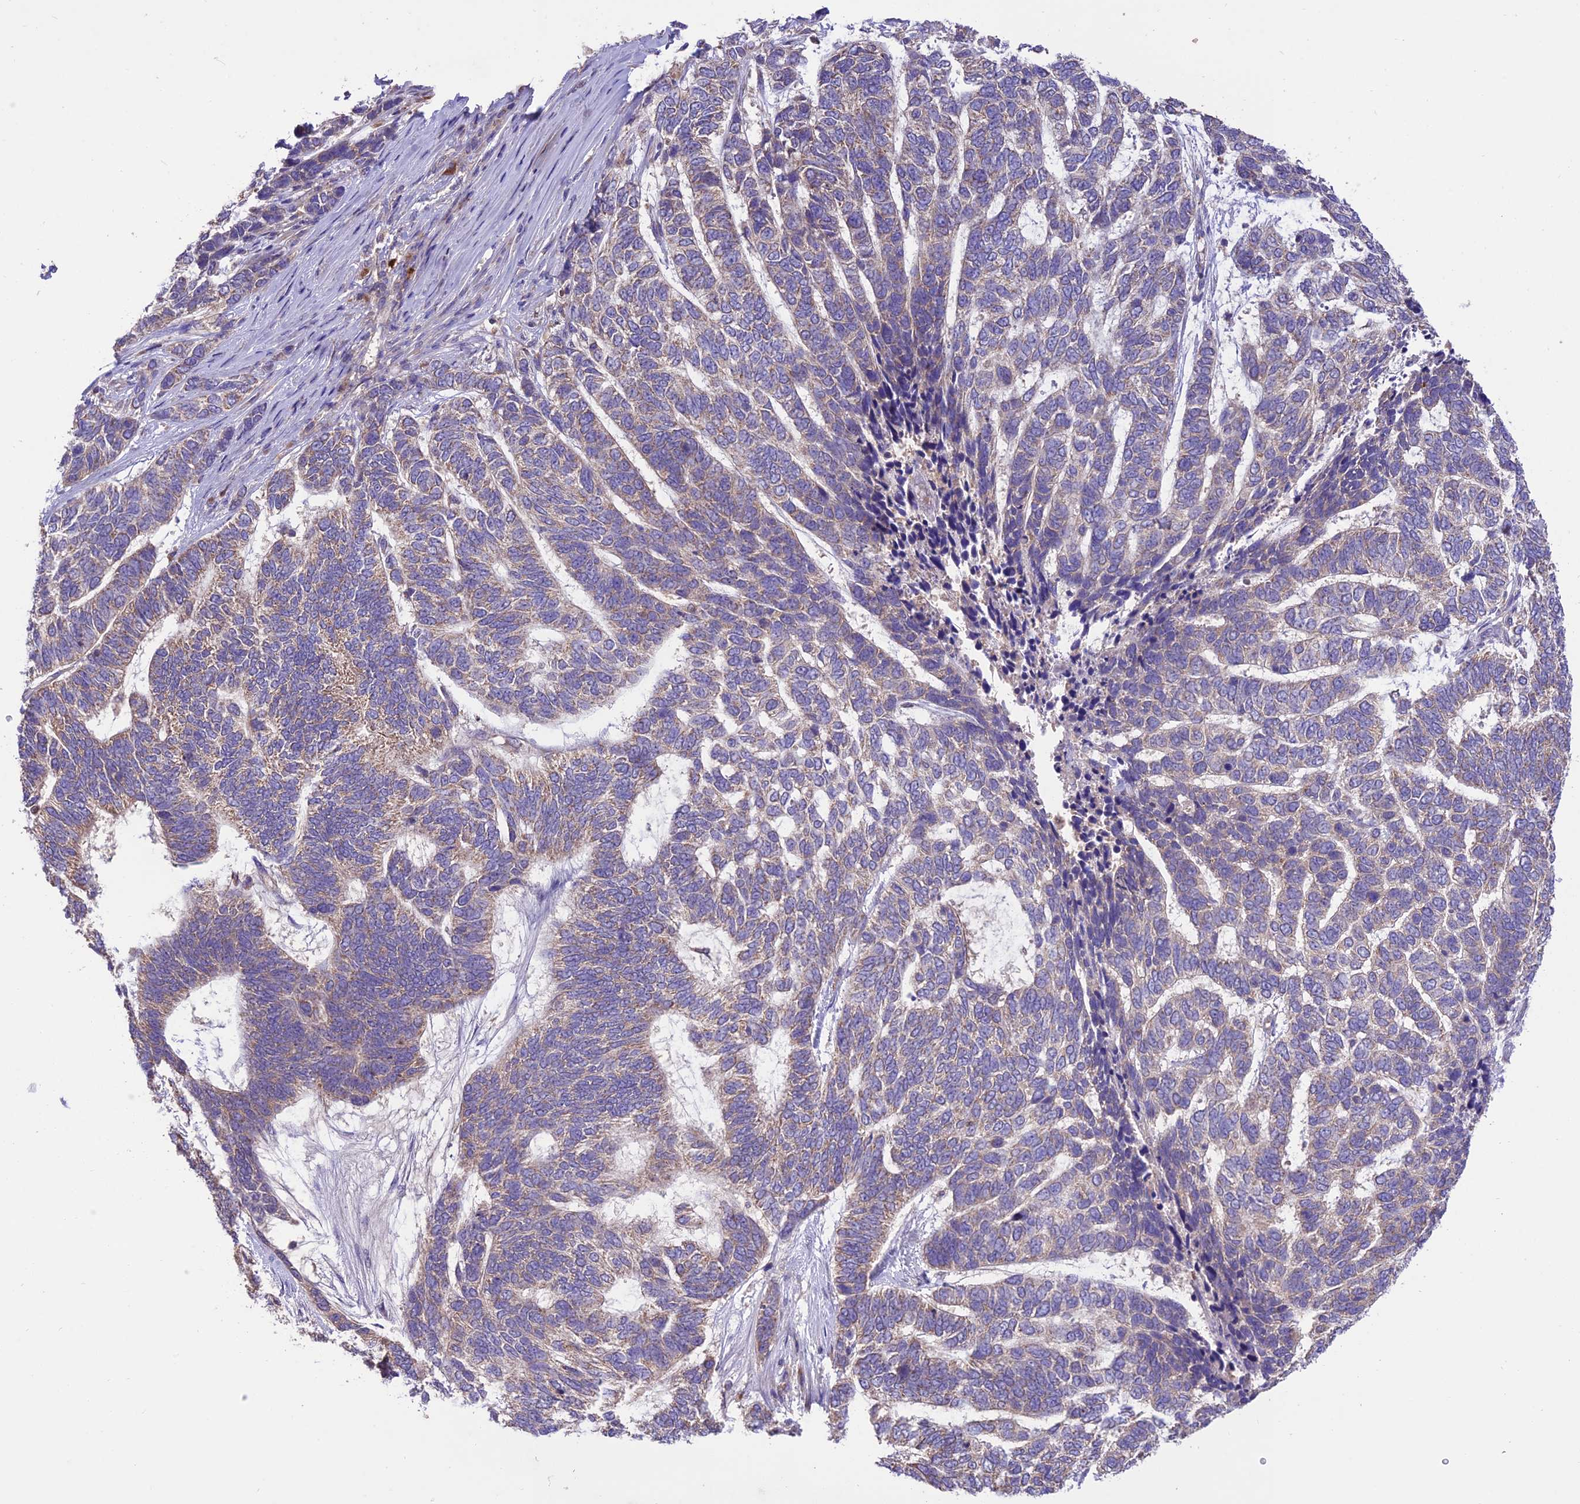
{"staining": {"intensity": "weak", "quantity": "<25%", "location": "cytoplasmic/membranous"}, "tissue": "skin cancer", "cell_type": "Tumor cells", "image_type": "cancer", "snomed": [{"axis": "morphology", "description": "Basal cell carcinoma"}, {"axis": "topography", "description": "Skin"}], "caption": "This is an immunohistochemistry image of human skin cancer. There is no expression in tumor cells.", "gene": "NDUFAF1", "patient": {"sex": "female", "age": 65}}